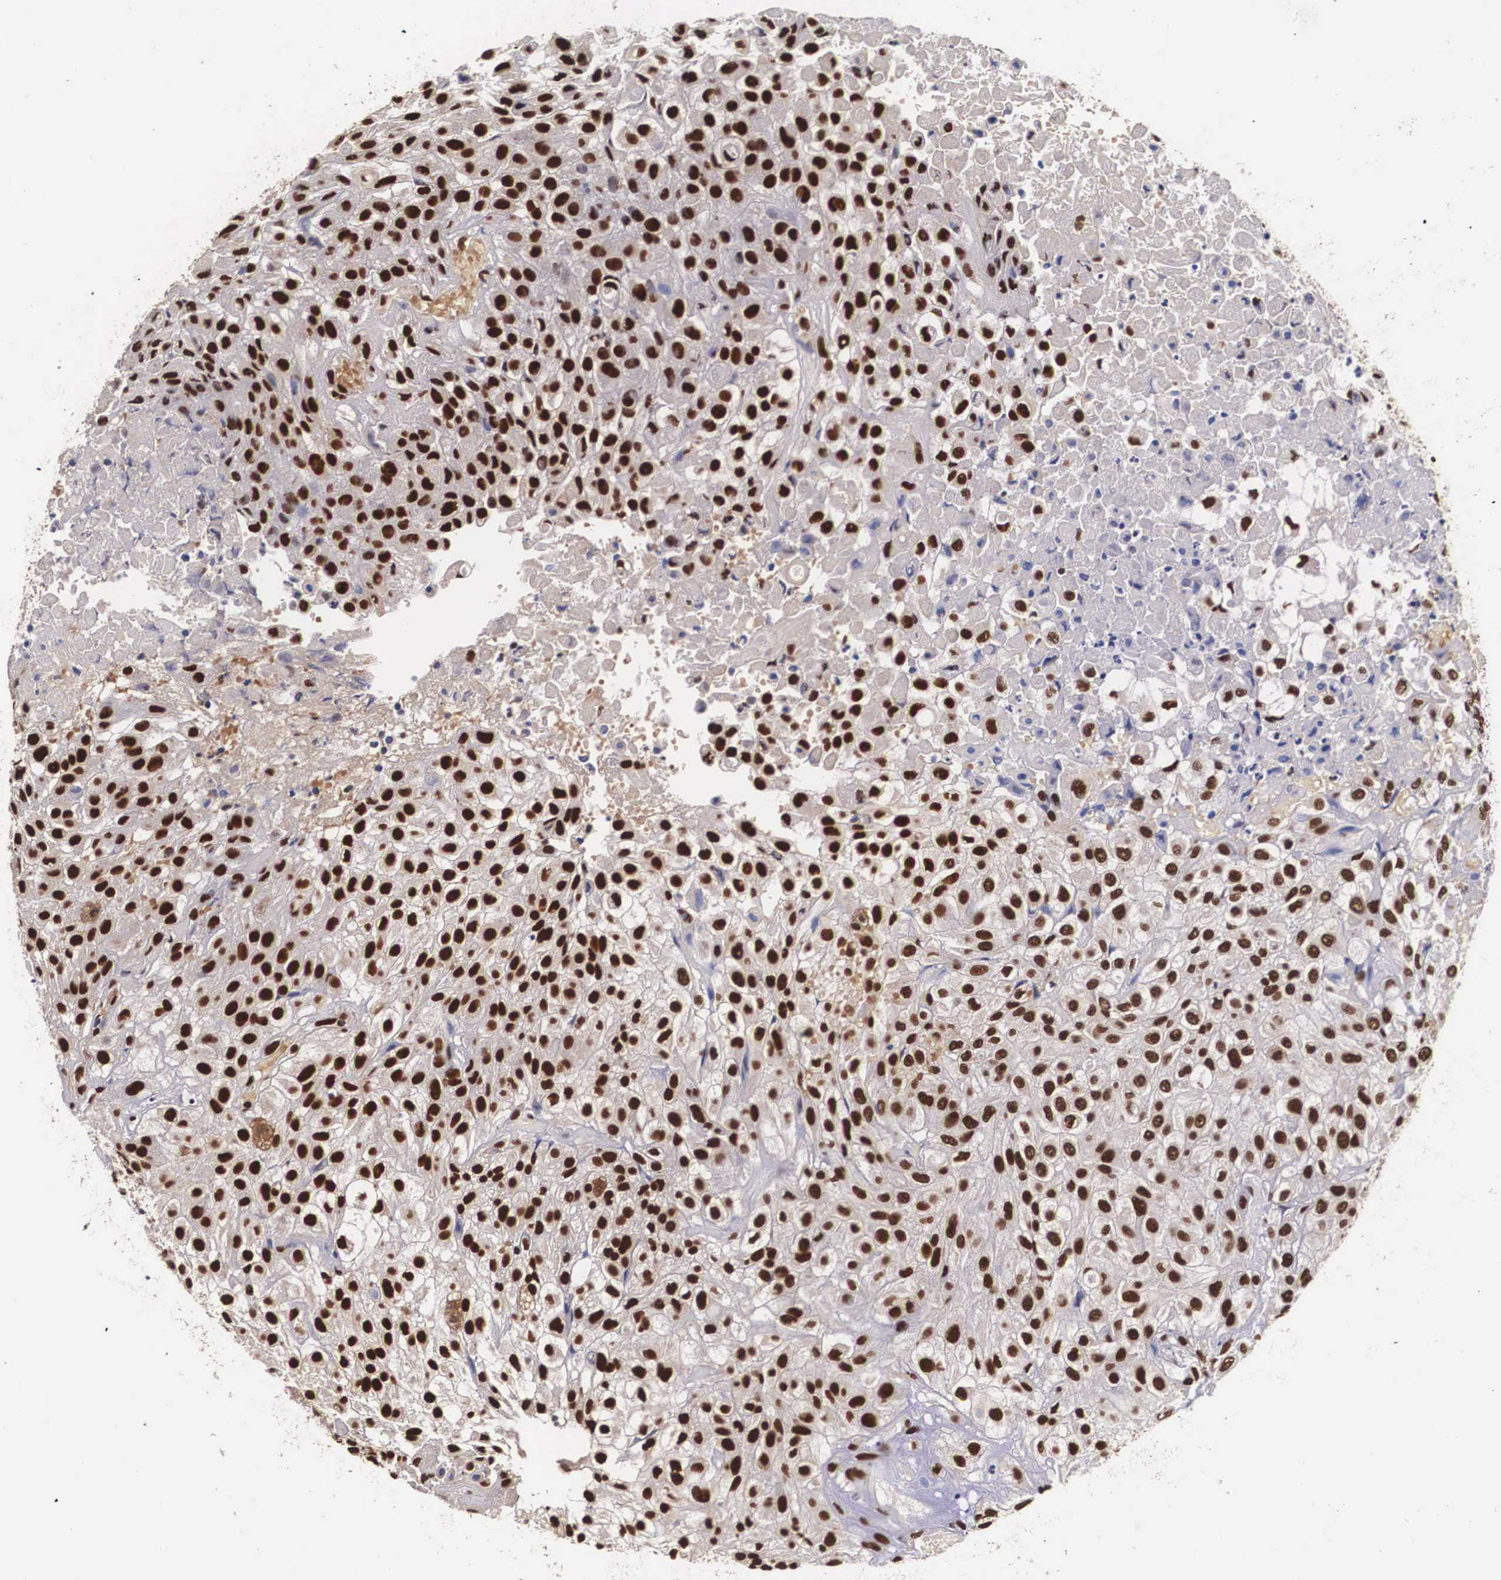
{"staining": {"intensity": "strong", "quantity": ">75%", "location": "nuclear"}, "tissue": "urothelial cancer", "cell_type": "Tumor cells", "image_type": "cancer", "snomed": [{"axis": "morphology", "description": "Urothelial carcinoma, High grade"}, {"axis": "topography", "description": "Urinary bladder"}], "caption": "Approximately >75% of tumor cells in urothelial cancer exhibit strong nuclear protein staining as visualized by brown immunohistochemical staining.", "gene": "PABPN1", "patient": {"sex": "male", "age": 56}}